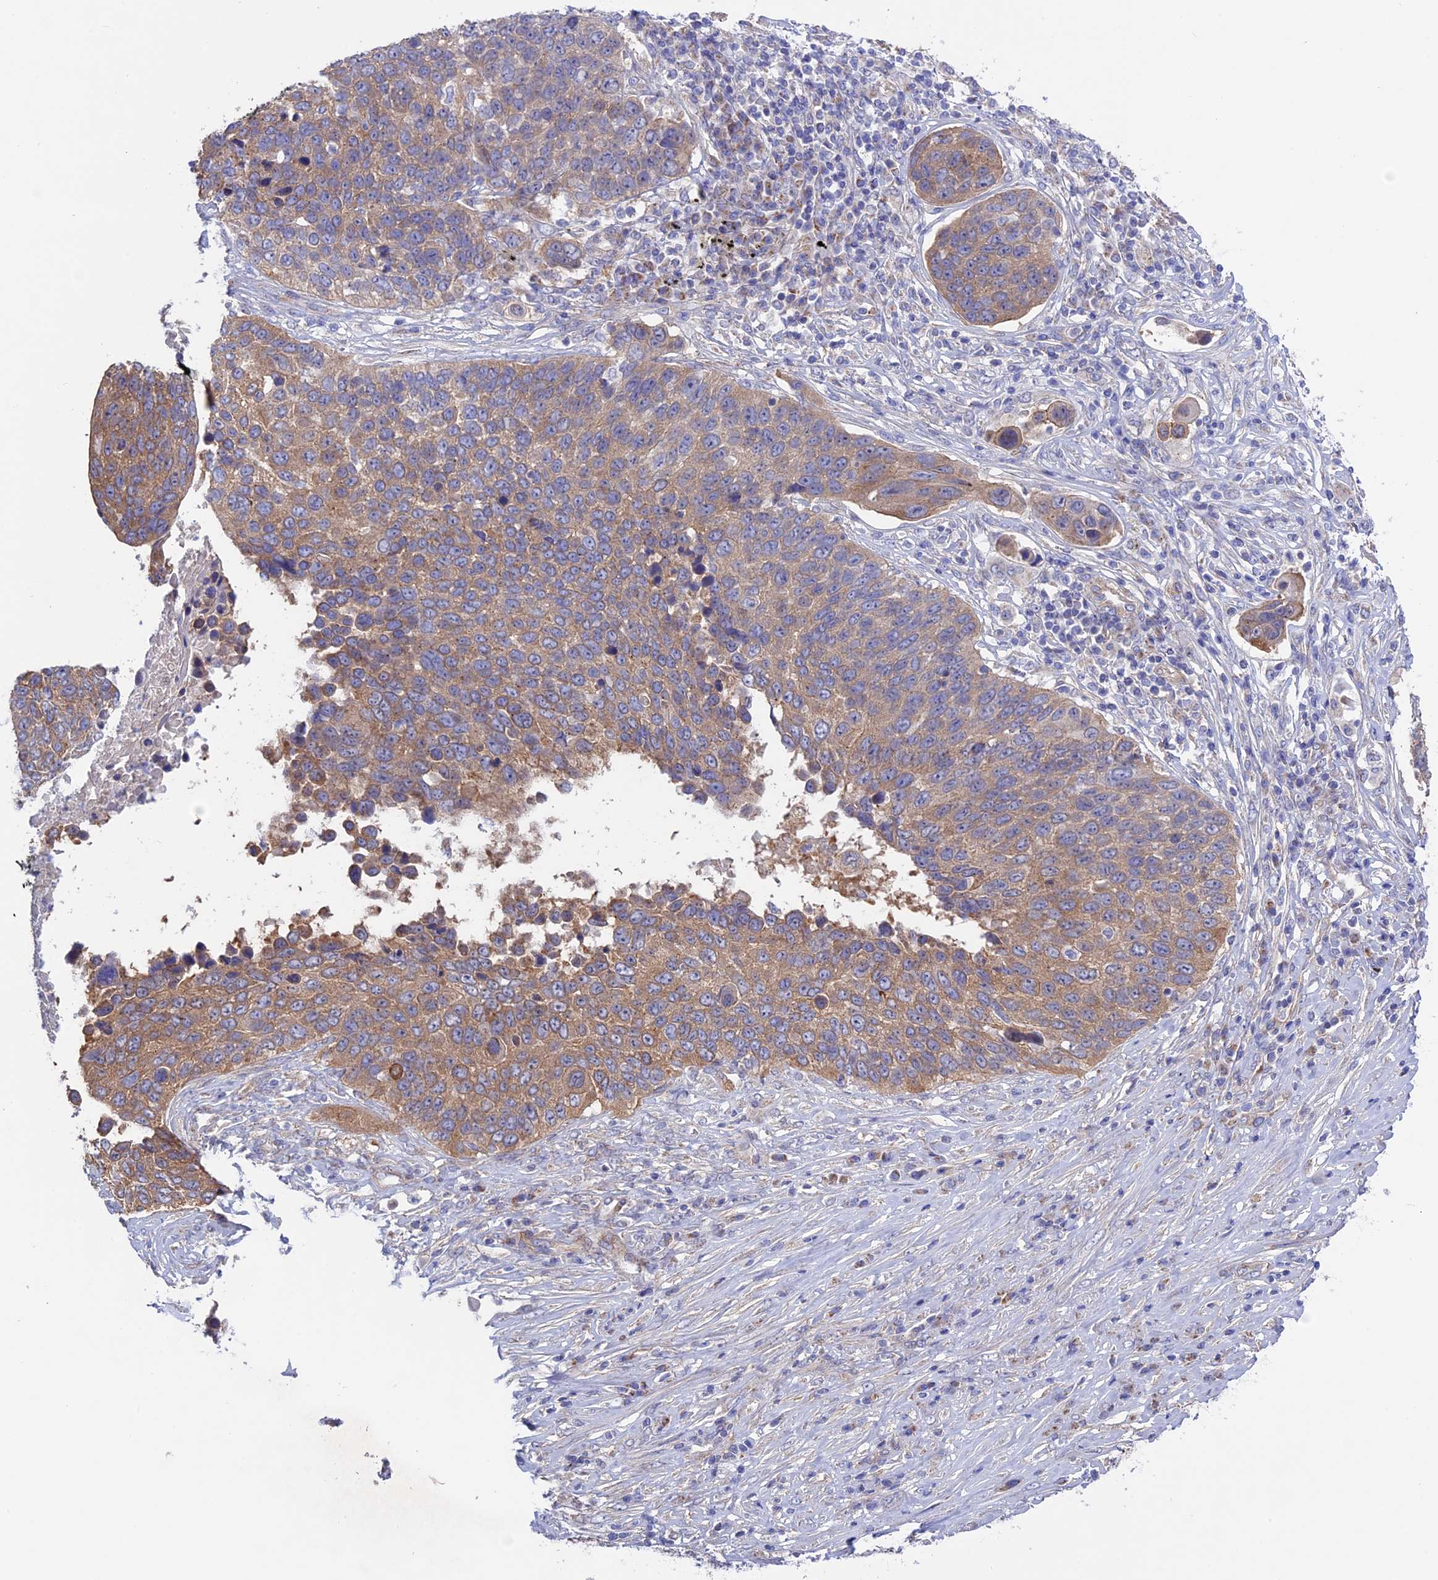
{"staining": {"intensity": "moderate", "quantity": ">75%", "location": "cytoplasmic/membranous"}, "tissue": "lung cancer", "cell_type": "Tumor cells", "image_type": "cancer", "snomed": [{"axis": "morphology", "description": "Squamous cell carcinoma, NOS"}, {"axis": "topography", "description": "Lung"}], "caption": "Squamous cell carcinoma (lung) tissue reveals moderate cytoplasmic/membranous positivity in about >75% of tumor cells, visualized by immunohistochemistry.", "gene": "ETFDH", "patient": {"sex": "male", "age": 66}}